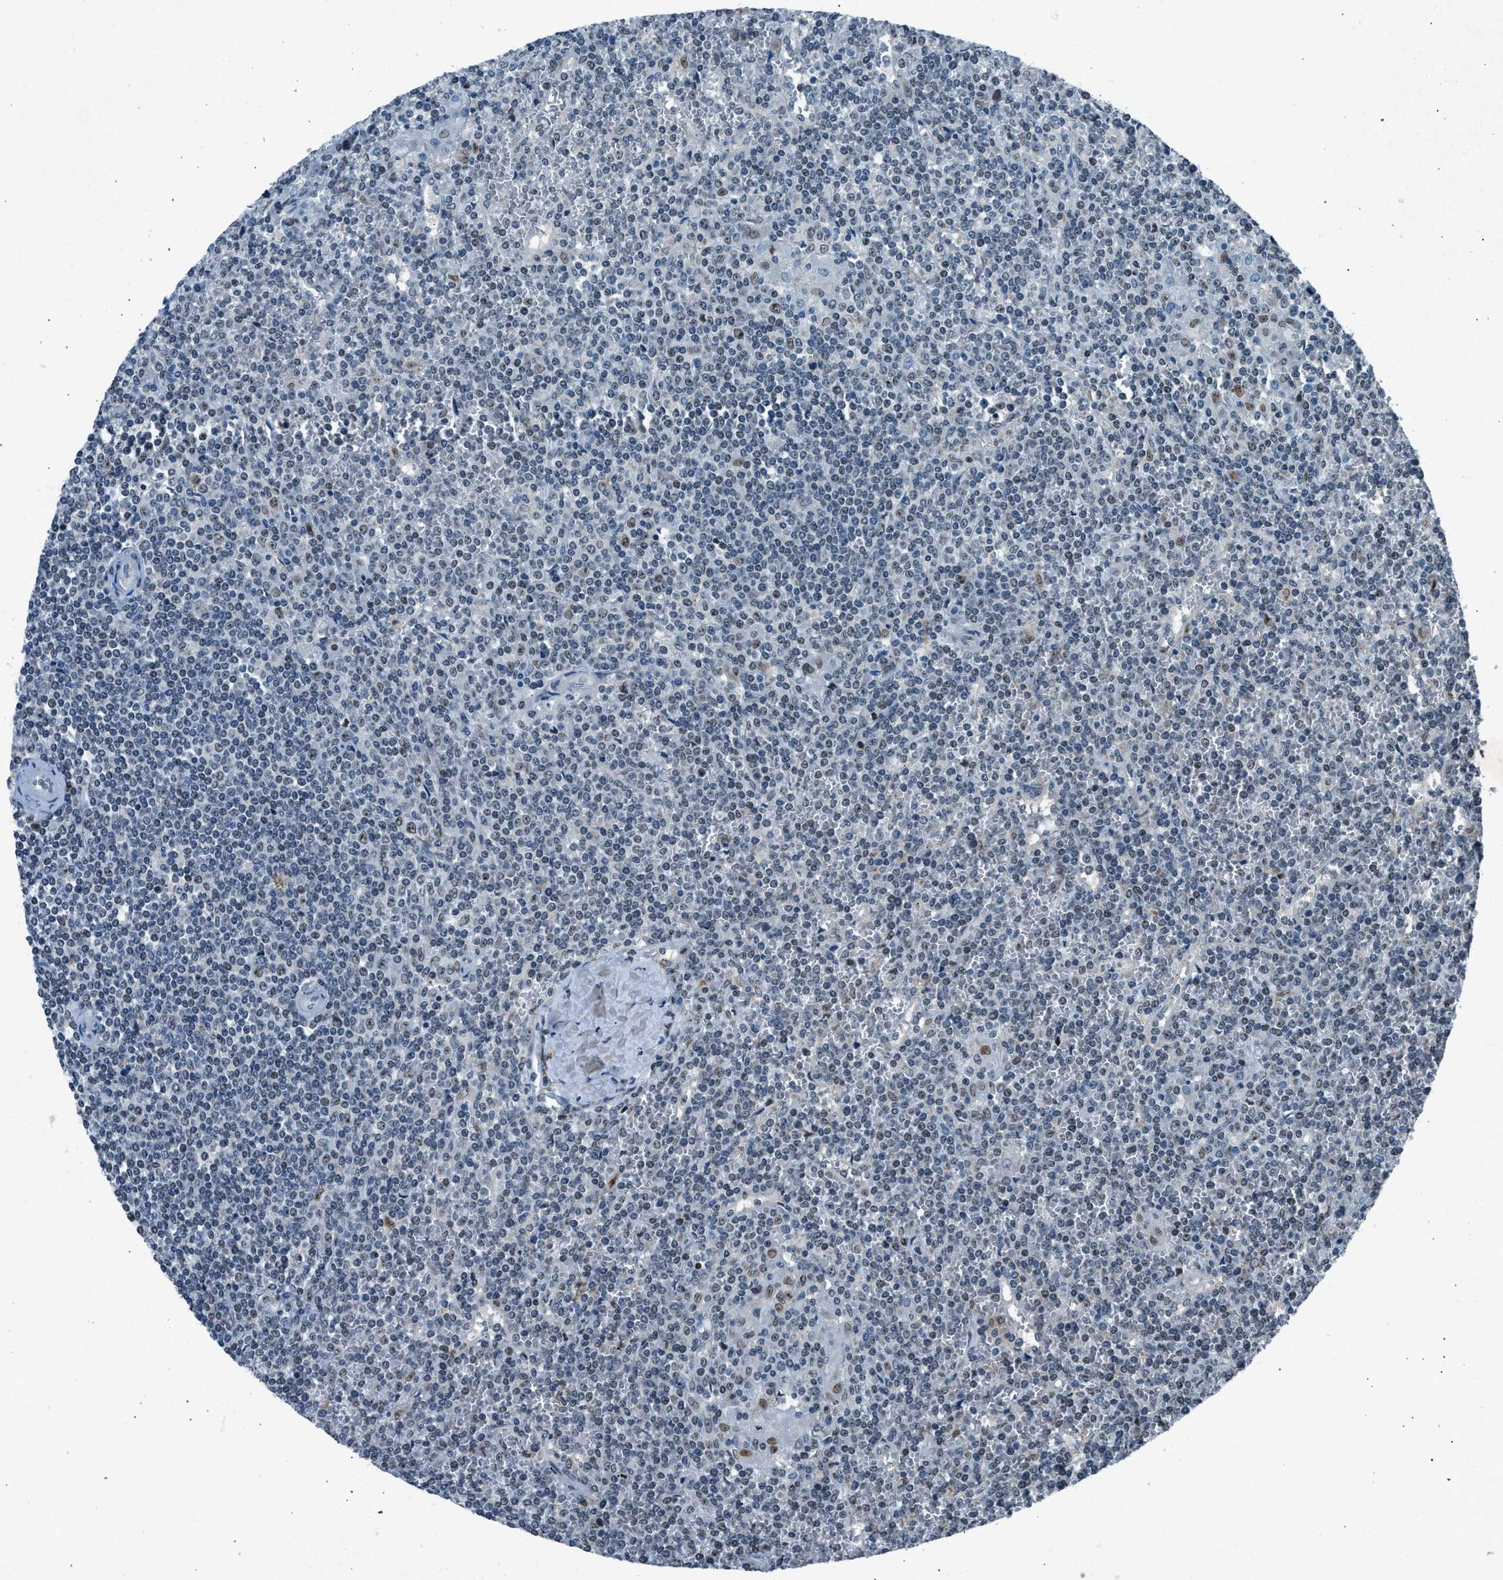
{"staining": {"intensity": "negative", "quantity": "none", "location": "none"}, "tissue": "lymphoma", "cell_type": "Tumor cells", "image_type": "cancer", "snomed": [{"axis": "morphology", "description": "Malignant lymphoma, non-Hodgkin's type, Low grade"}, {"axis": "topography", "description": "Spleen"}], "caption": "There is no significant positivity in tumor cells of low-grade malignant lymphoma, non-Hodgkin's type. (DAB (3,3'-diaminobenzidine) immunohistochemistry with hematoxylin counter stain).", "gene": "ADCY1", "patient": {"sex": "female", "age": 19}}